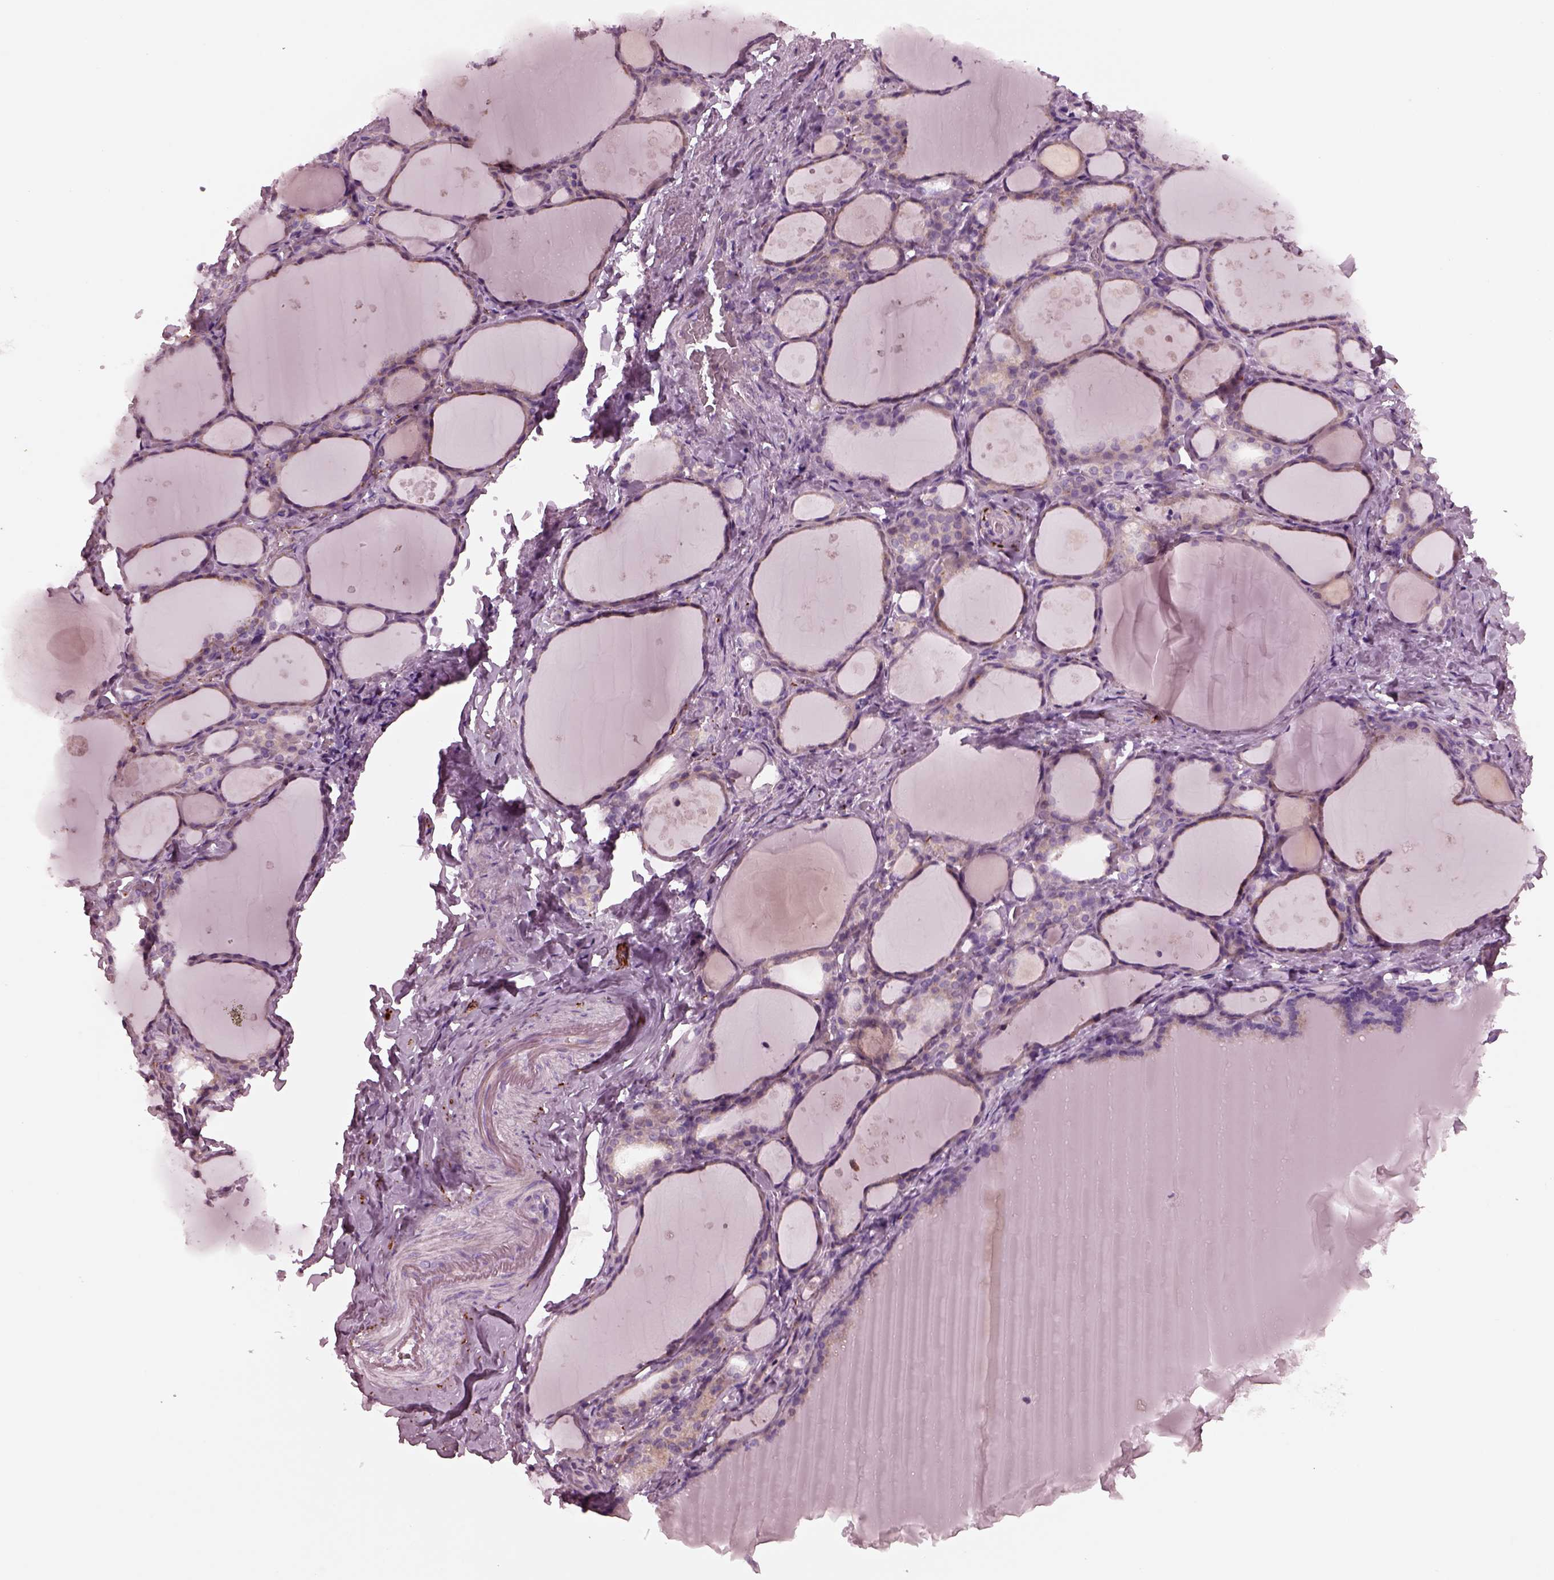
{"staining": {"intensity": "weak", "quantity": ">75%", "location": "cytoplasmic/membranous"}, "tissue": "thyroid gland", "cell_type": "Glandular cells", "image_type": "normal", "snomed": [{"axis": "morphology", "description": "Normal tissue, NOS"}, {"axis": "topography", "description": "Thyroid gland"}], "caption": "This is a micrograph of immunohistochemistry (IHC) staining of benign thyroid gland, which shows weak expression in the cytoplasmic/membranous of glandular cells.", "gene": "GDF11", "patient": {"sex": "male", "age": 68}}